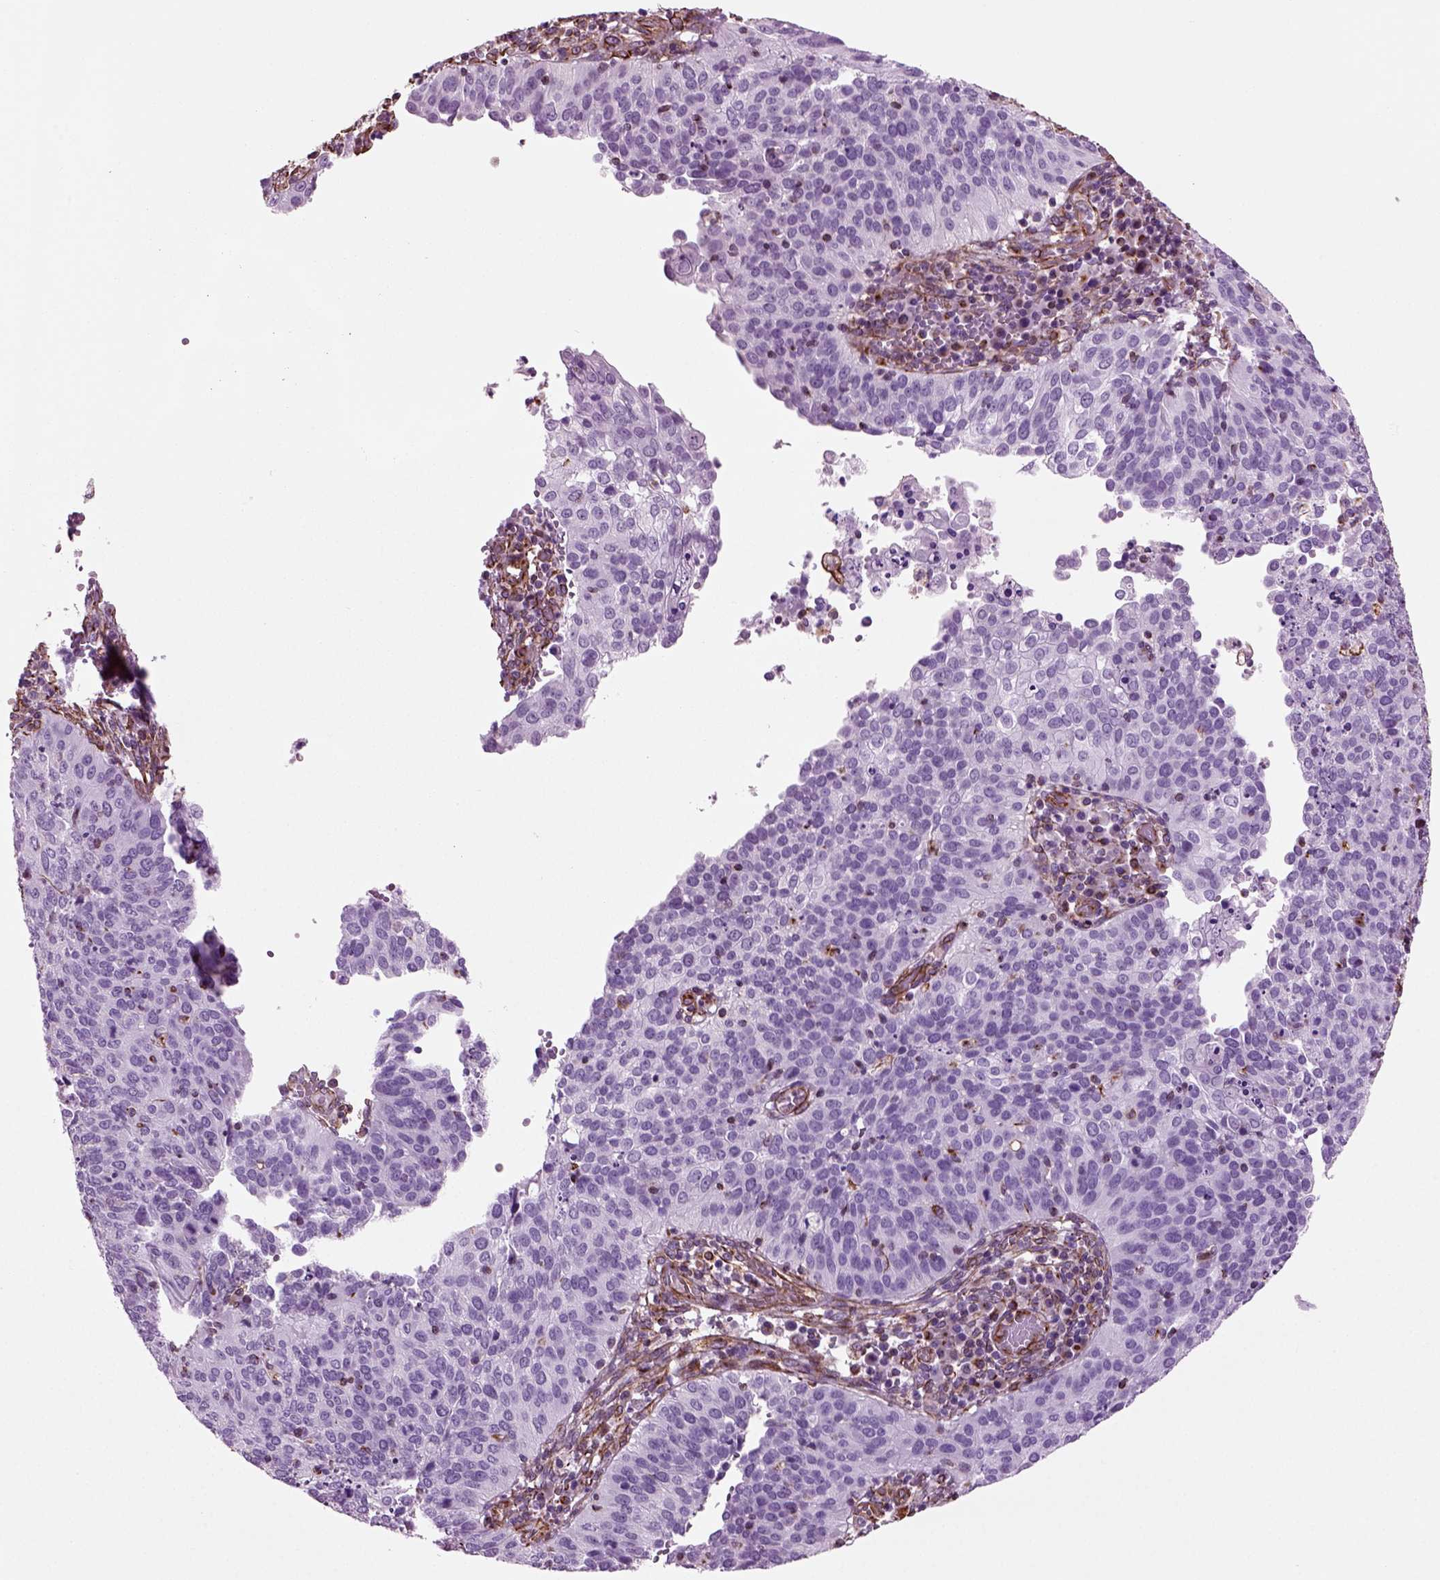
{"staining": {"intensity": "negative", "quantity": "none", "location": "none"}, "tissue": "cervical cancer", "cell_type": "Tumor cells", "image_type": "cancer", "snomed": [{"axis": "morphology", "description": "Squamous cell carcinoma, NOS"}, {"axis": "topography", "description": "Cervix"}], "caption": "Cervical squamous cell carcinoma stained for a protein using immunohistochemistry (IHC) demonstrates no expression tumor cells.", "gene": "ACER3", "patient": {"sex": "female", "age": 39}}